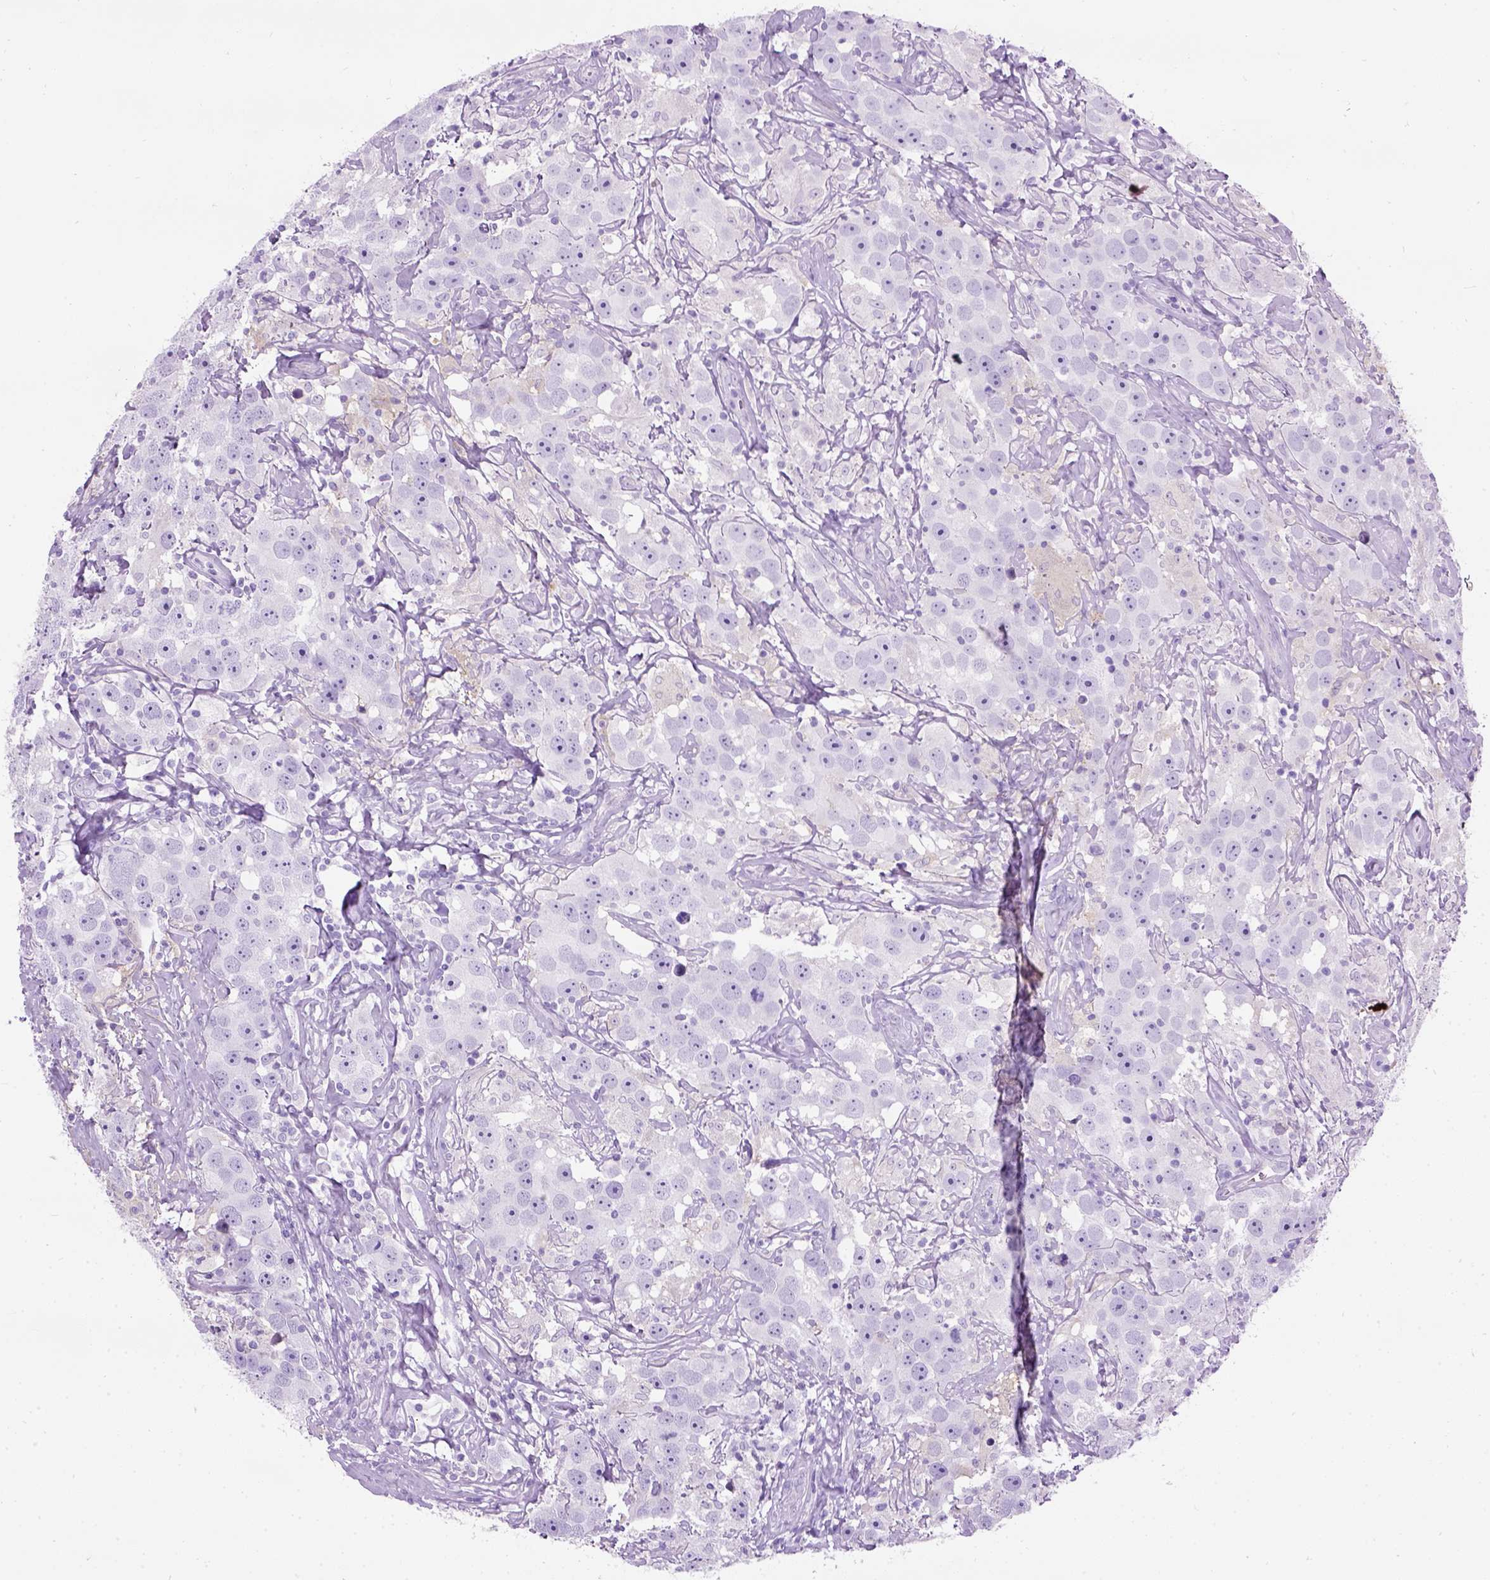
{"staining": {"intensity": "negative", "quantity": "none", "location": "none"}, "tissue": "testis cancer", "cell_type": "Tumor cells", "image_type": "cancer", "snomed": [{"axis": "morphology", "description": "Seminoma, NOS"}, {"axis": "topography", "description": "Testis"}], "caption": "High power microscopy image of an IHC image of testis cancer (seminoma), revealing no significant staining in tumor cells. Nuclei are stained in blue.", "gene": "GABRB2", "patient": {"sex": "male", "age": 49}}